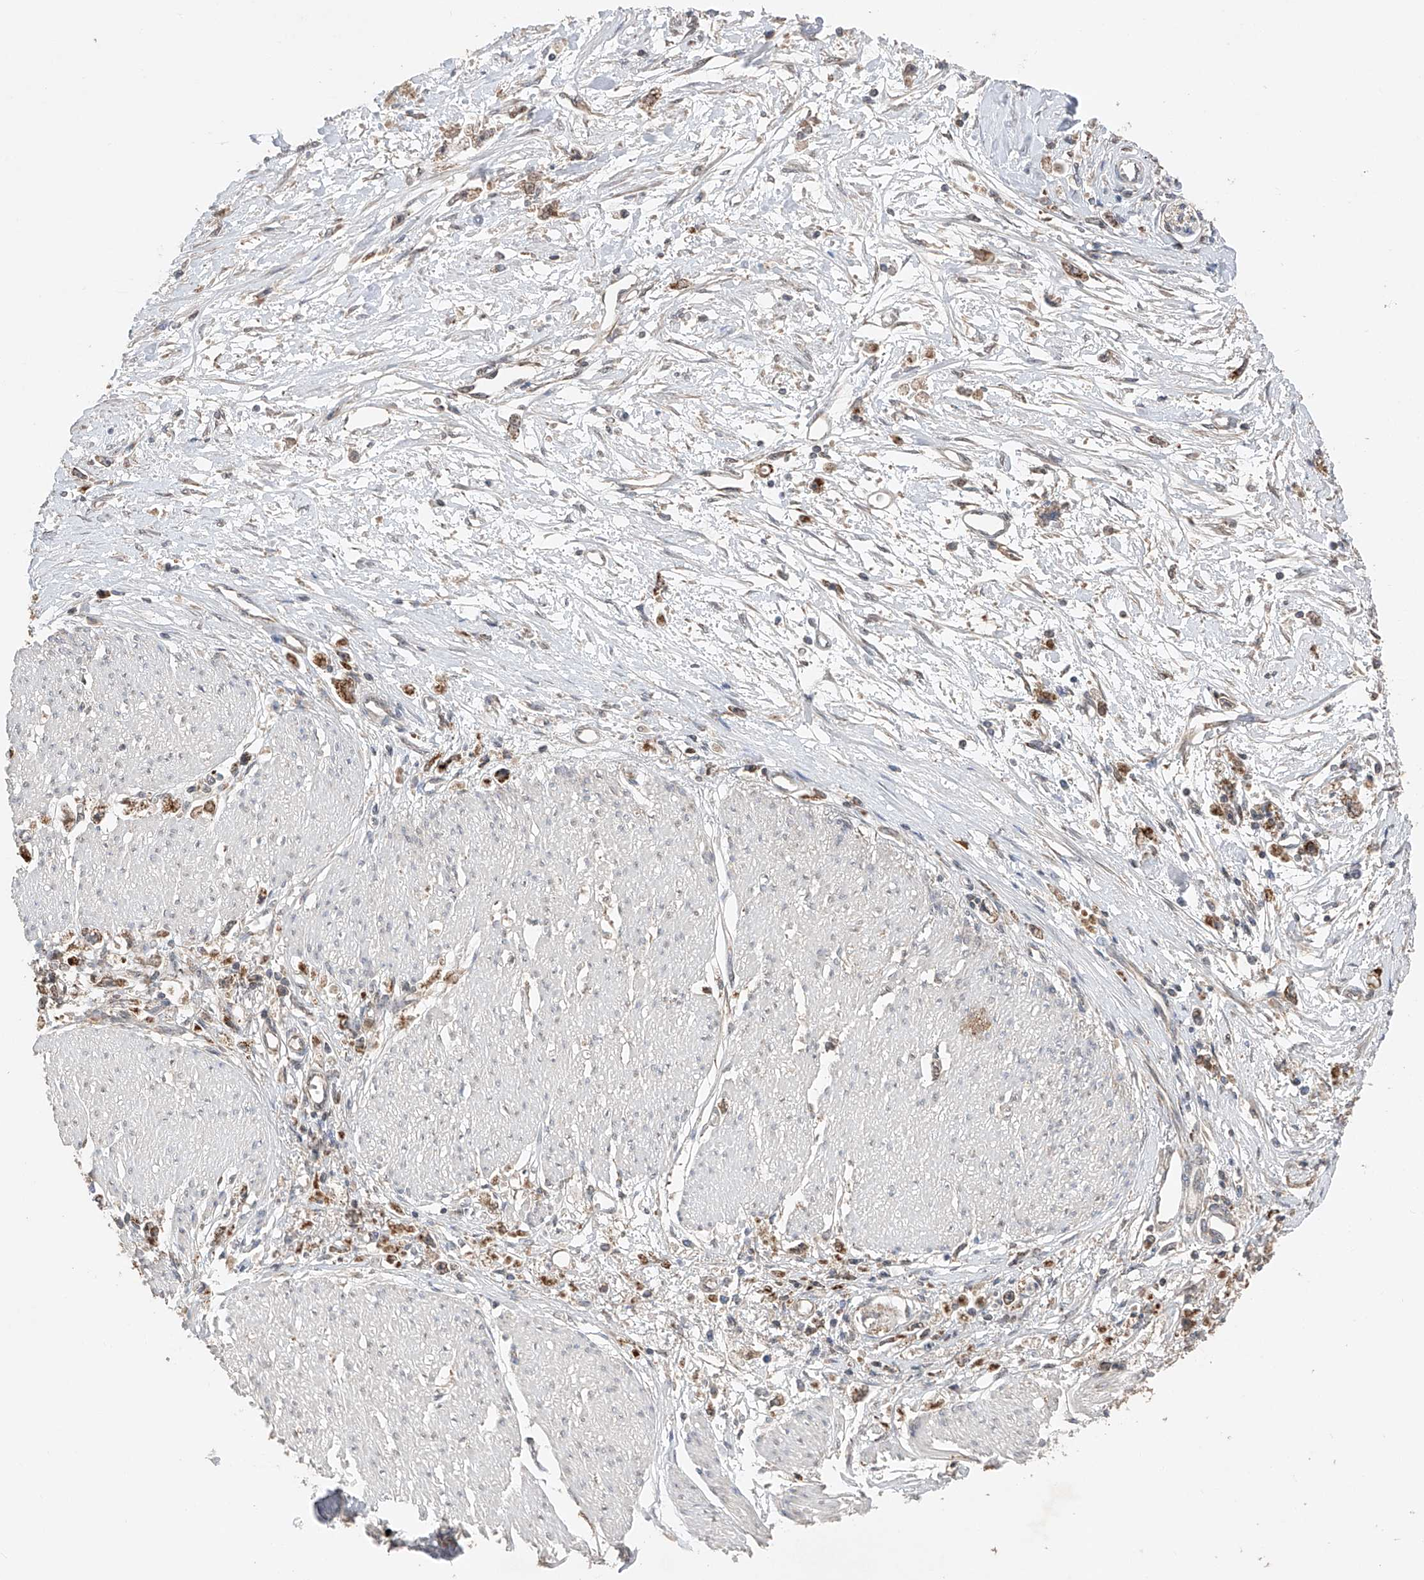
{"staining": {"intensity": "moderate", "quantity": ">75%", "location": "cytoplasmic/membranous"}, "tissue": "stomach cancer", "cell_type": "Tumor cells", "image_type": "cancer", "snomed": [{"axis": "morphology", "description": "Adenocarcinoma, NOS"}, {"axis": "topography", "description": "Stomach"}], "caption": "Brown immunohistochemical staining in stomach cancer demonstrates moderate cytoplasmic/membranous expression in about >75% of tumor cells.", "gene": "SDHAF4", "patient": {"sex": "female", "age": 59}}